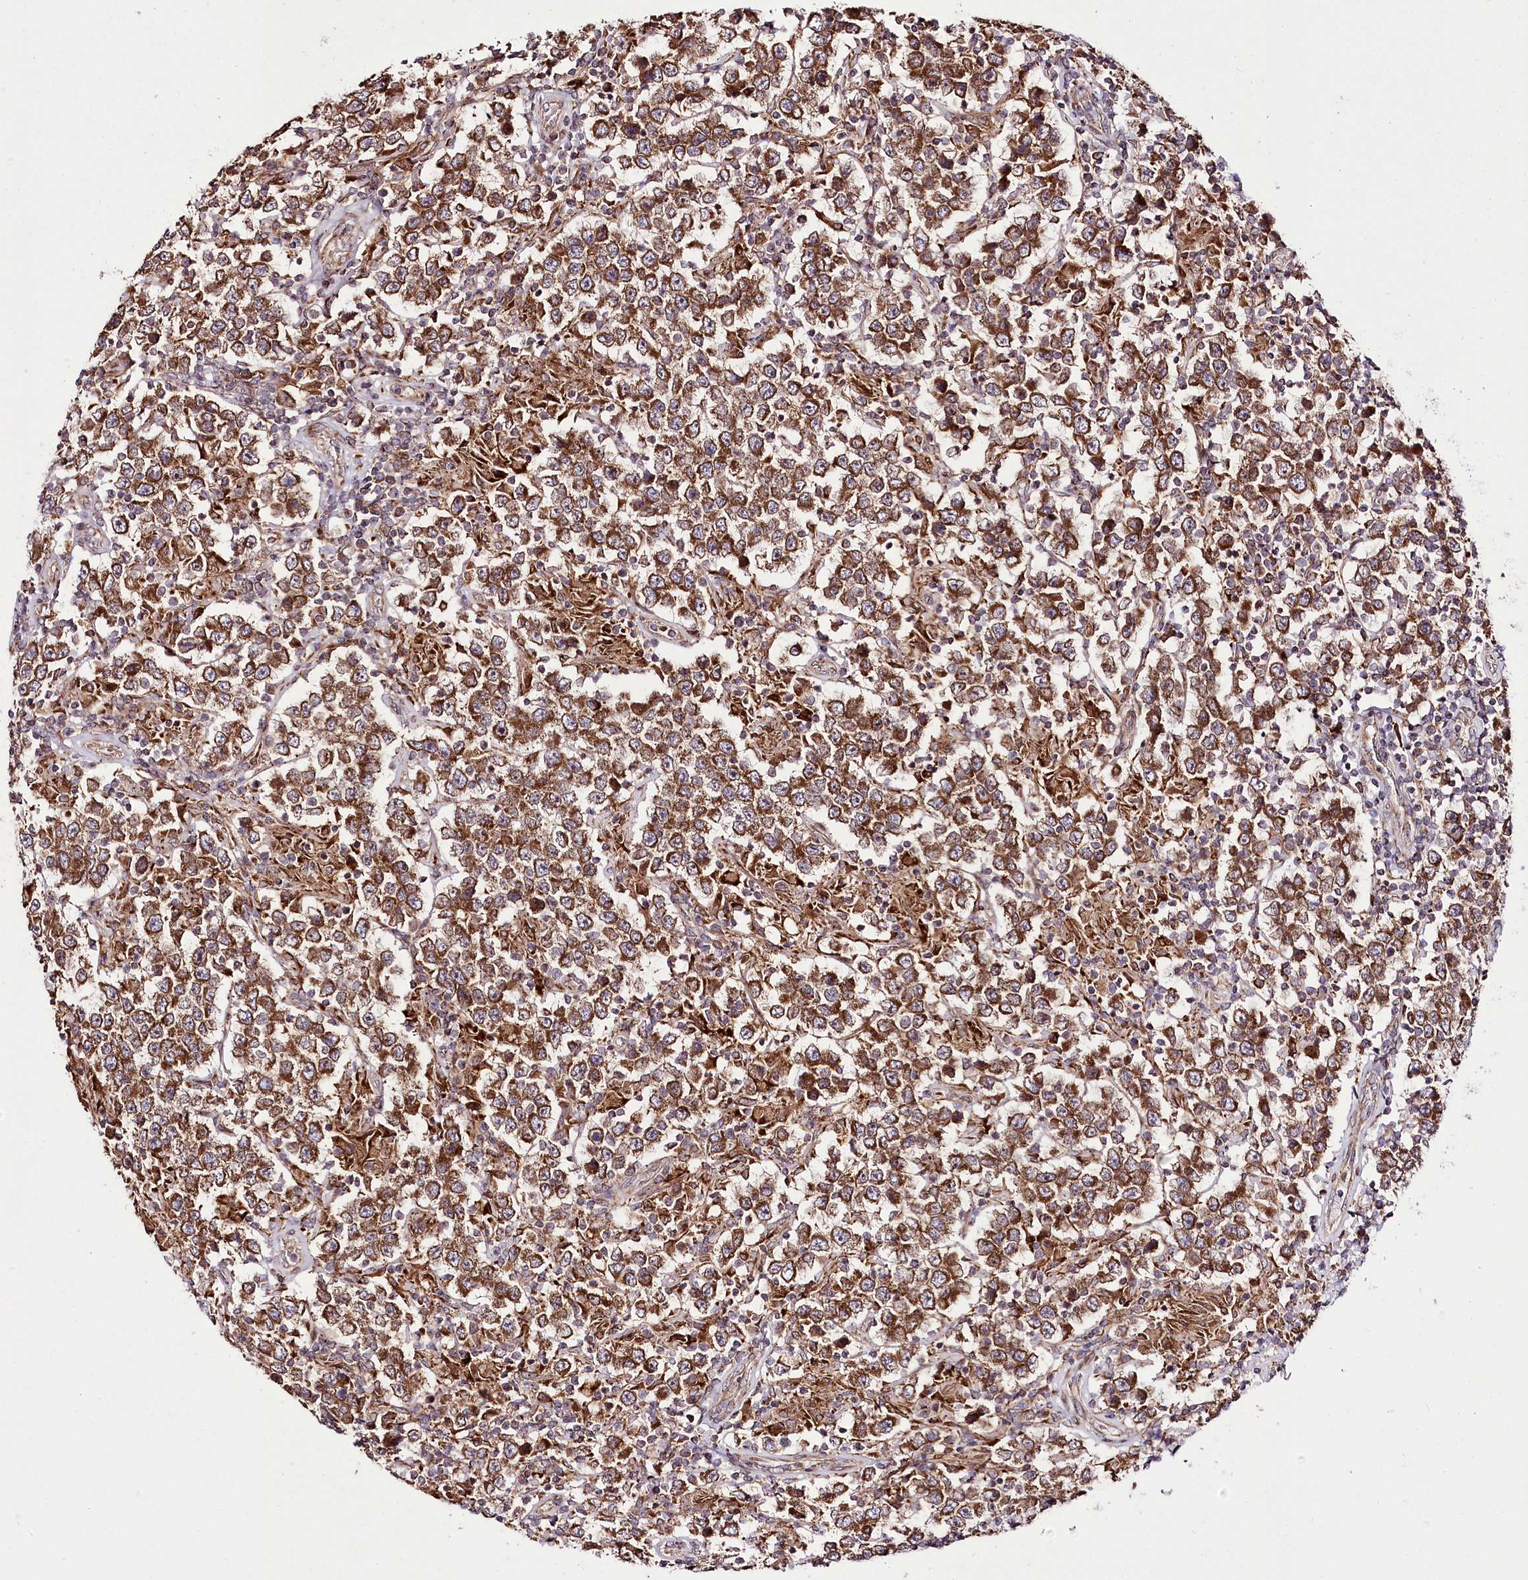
{"staining": {"intensity": "strong", "quantity": ">75%", "location": "cytoplasmic/membranous"}, "tissue": "testis cancer", "cell_type": "Tumor cells", "image_type": "cancer", "snomed": [{"axis": "morphology", "description": "Normal tissue, NOS"}, {"axis": "morphology", "description": "Urothelial carcinoma, High grade"}, {"axis": "morphology", "description": "Seminoma, NOS"}, {"axis": "morphology", "description": "Carcinoma, Embryonal, NOS"}, {"axis": "topography", "description": "Urinary bladder"}, {"axis": "topography", "description": "Testis"}], "caption": "A micrograph of human testis cancer stained for a protein demonstrates strong cytoplasmic/membranous brown staining in tumor cells.", "gene": "RAB7A", "patient": {"sex": "male", "age": 41}}